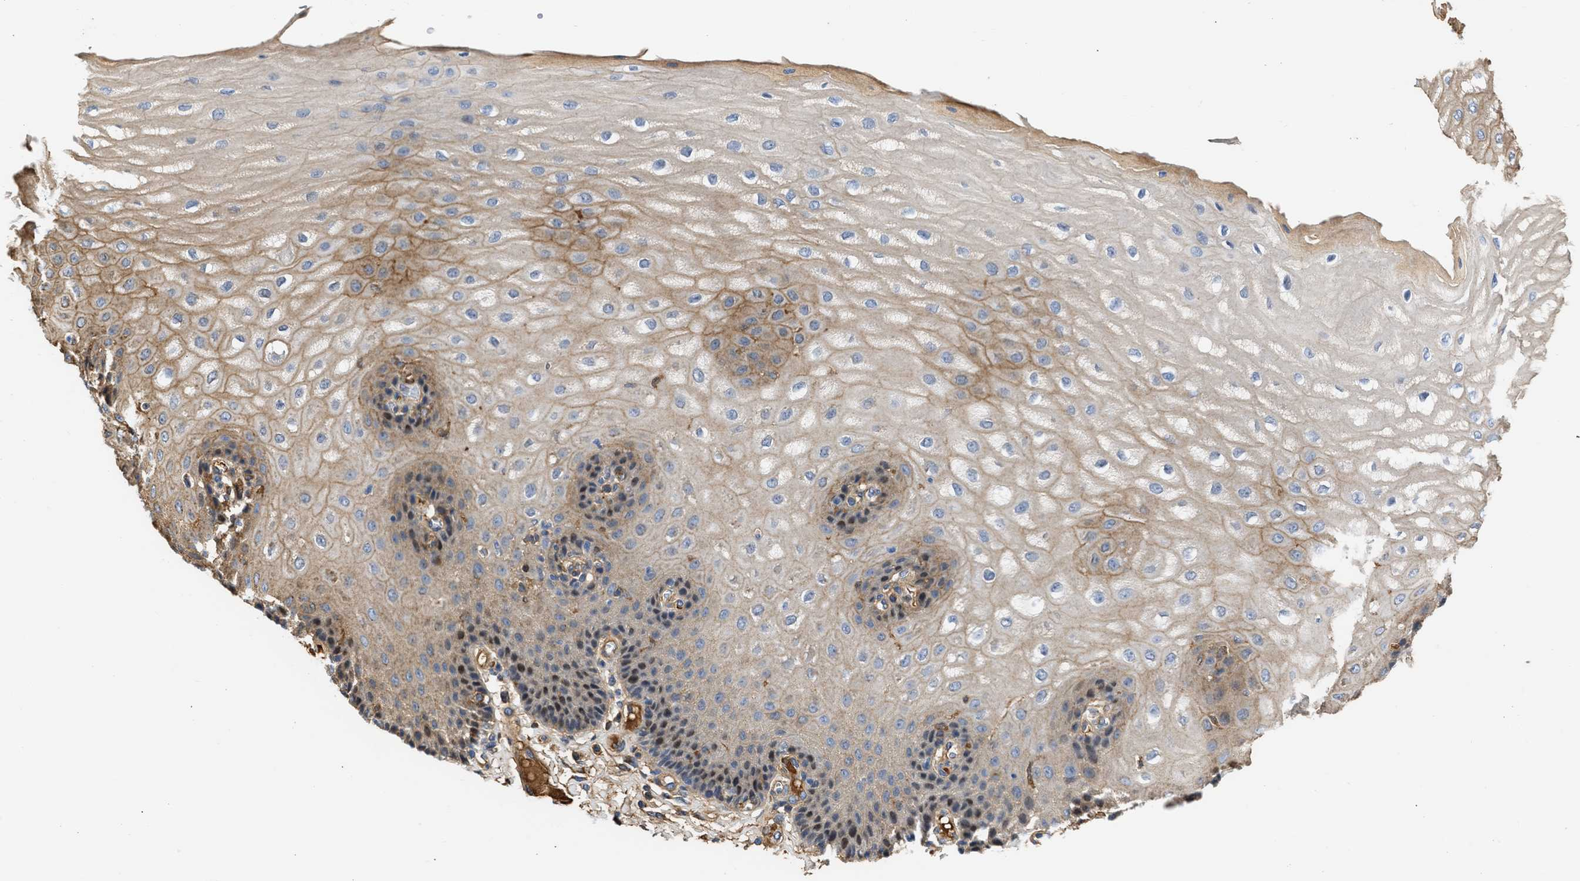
{"staining": {"intensity": "moderate", "quantity": "25%-75%", "location": "cytoplasmic/membranous,nuclear"}, "tissue": "esophagus", "cell_type": "Squamous epithelial cells", "image_type": "normal", "snomed": [{"axis": "morphology", "description": "Normal tissue, NOS"}, {"axis": "topography", "description": "Esophagus"}], "caption": "Esophagus stained with DAB immunohistochemistry (IHC) exhibits medium levels of moderate cytoplasmic/membranous,nuclear expression in about 25%-75% of squamous epithelial cells.", "gene": "MAS1L", "patient": {"sex": "male", "age": 54}}